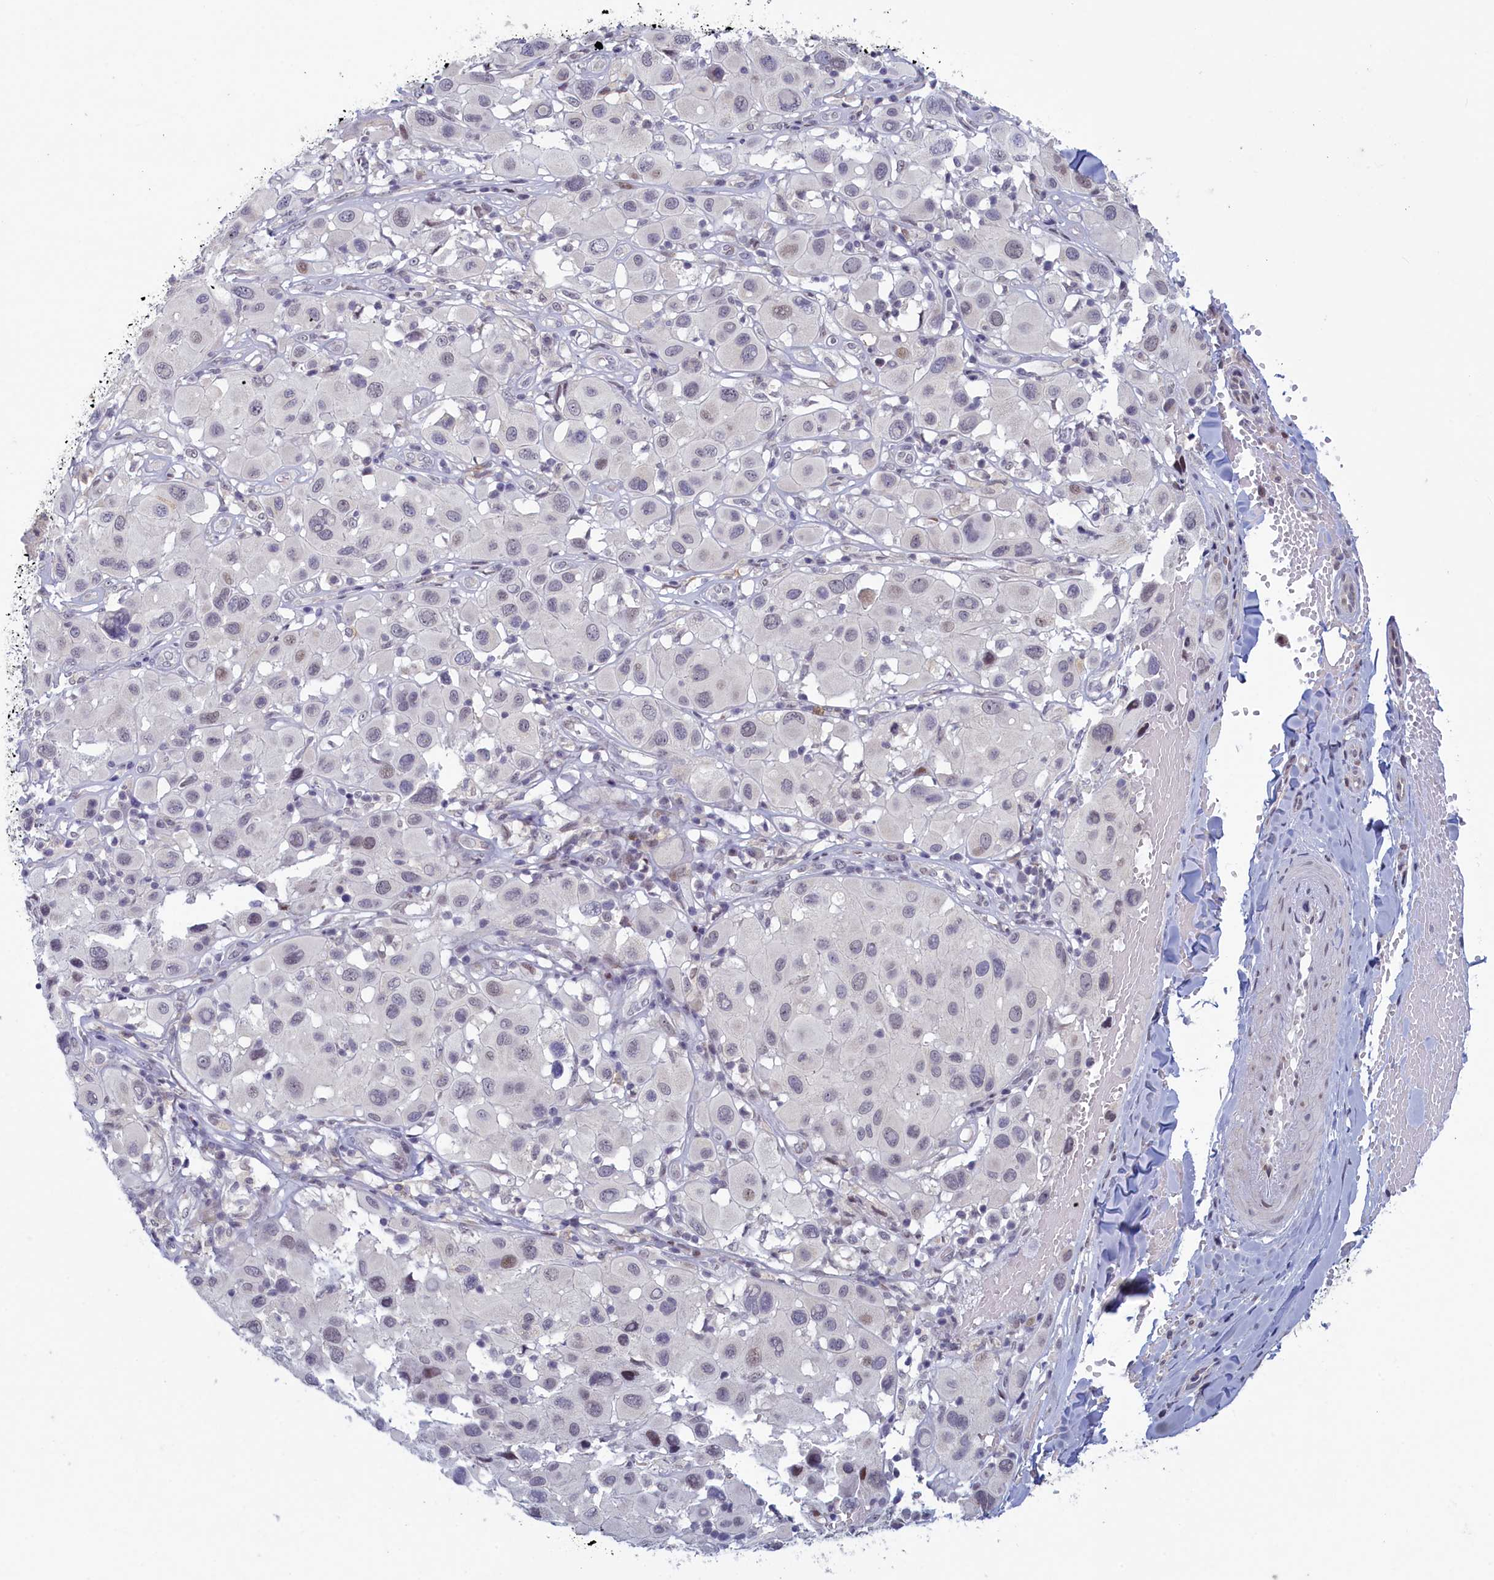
{"staining": {"intensity": "weak", "quantity": "<25%", "location": "nuclear"}, "tissue": "melanoma", "cell_type": "Tumor cells", "image_type": "cancer", "snomed": [{"axis": "morphology", "description": "Malignant melanoma, Metastatic site"}, {"axis": "topography", "description": "Skin"}], "caption": "DAB immunohistochemical staining of malignant melanoma (metastatic site) reveals no significant staining in tumor cells.", "gene": "ATF7IP2", "patient": {"sex": "male", "age": 41}}